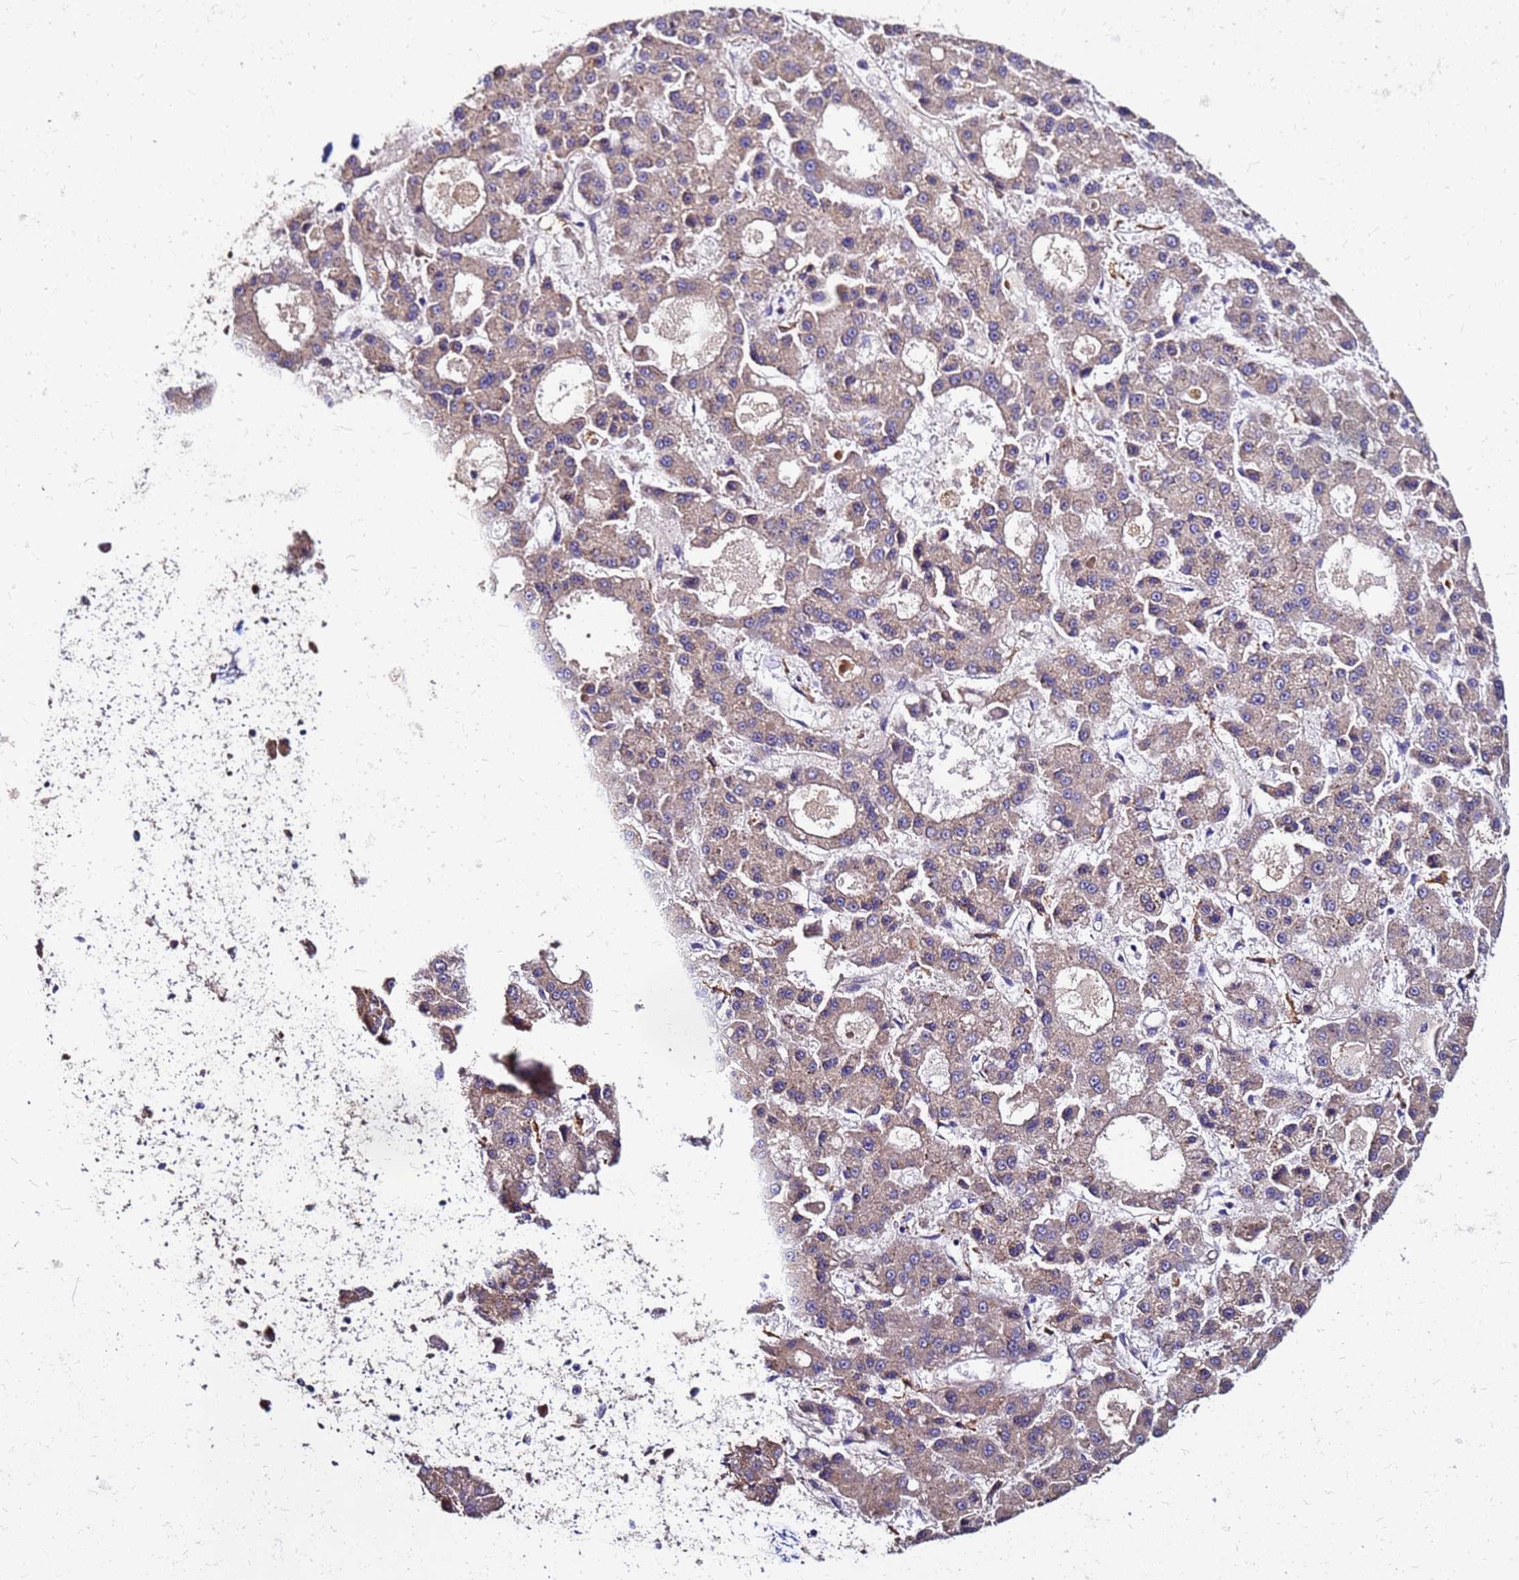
{"staining": {"intensity": "weak", "quantity": "25%-75%", "location": "cytoplasmic/membranous"}, "tissue": "liver cancer", "cell_type": "Tumor cells", "image_type": "cancer", "snomed": [{"axis": "morphology", "description": "Carcinoma, Hepatocellular, NOS"}, {"axis": "topography", "description": "Liver"}], "caption": "Immunohistochemistry (IHC) (DAB (3,3'-diaminobenzidine)) staining of human hepatocellular carcinoma (liver) reveals weak cytoplasmic/membranous protein expression in about 25%-75% of tumor cells.", "gene": "ARHGEF5", "patient": {"sex": "male", "age": 70}}